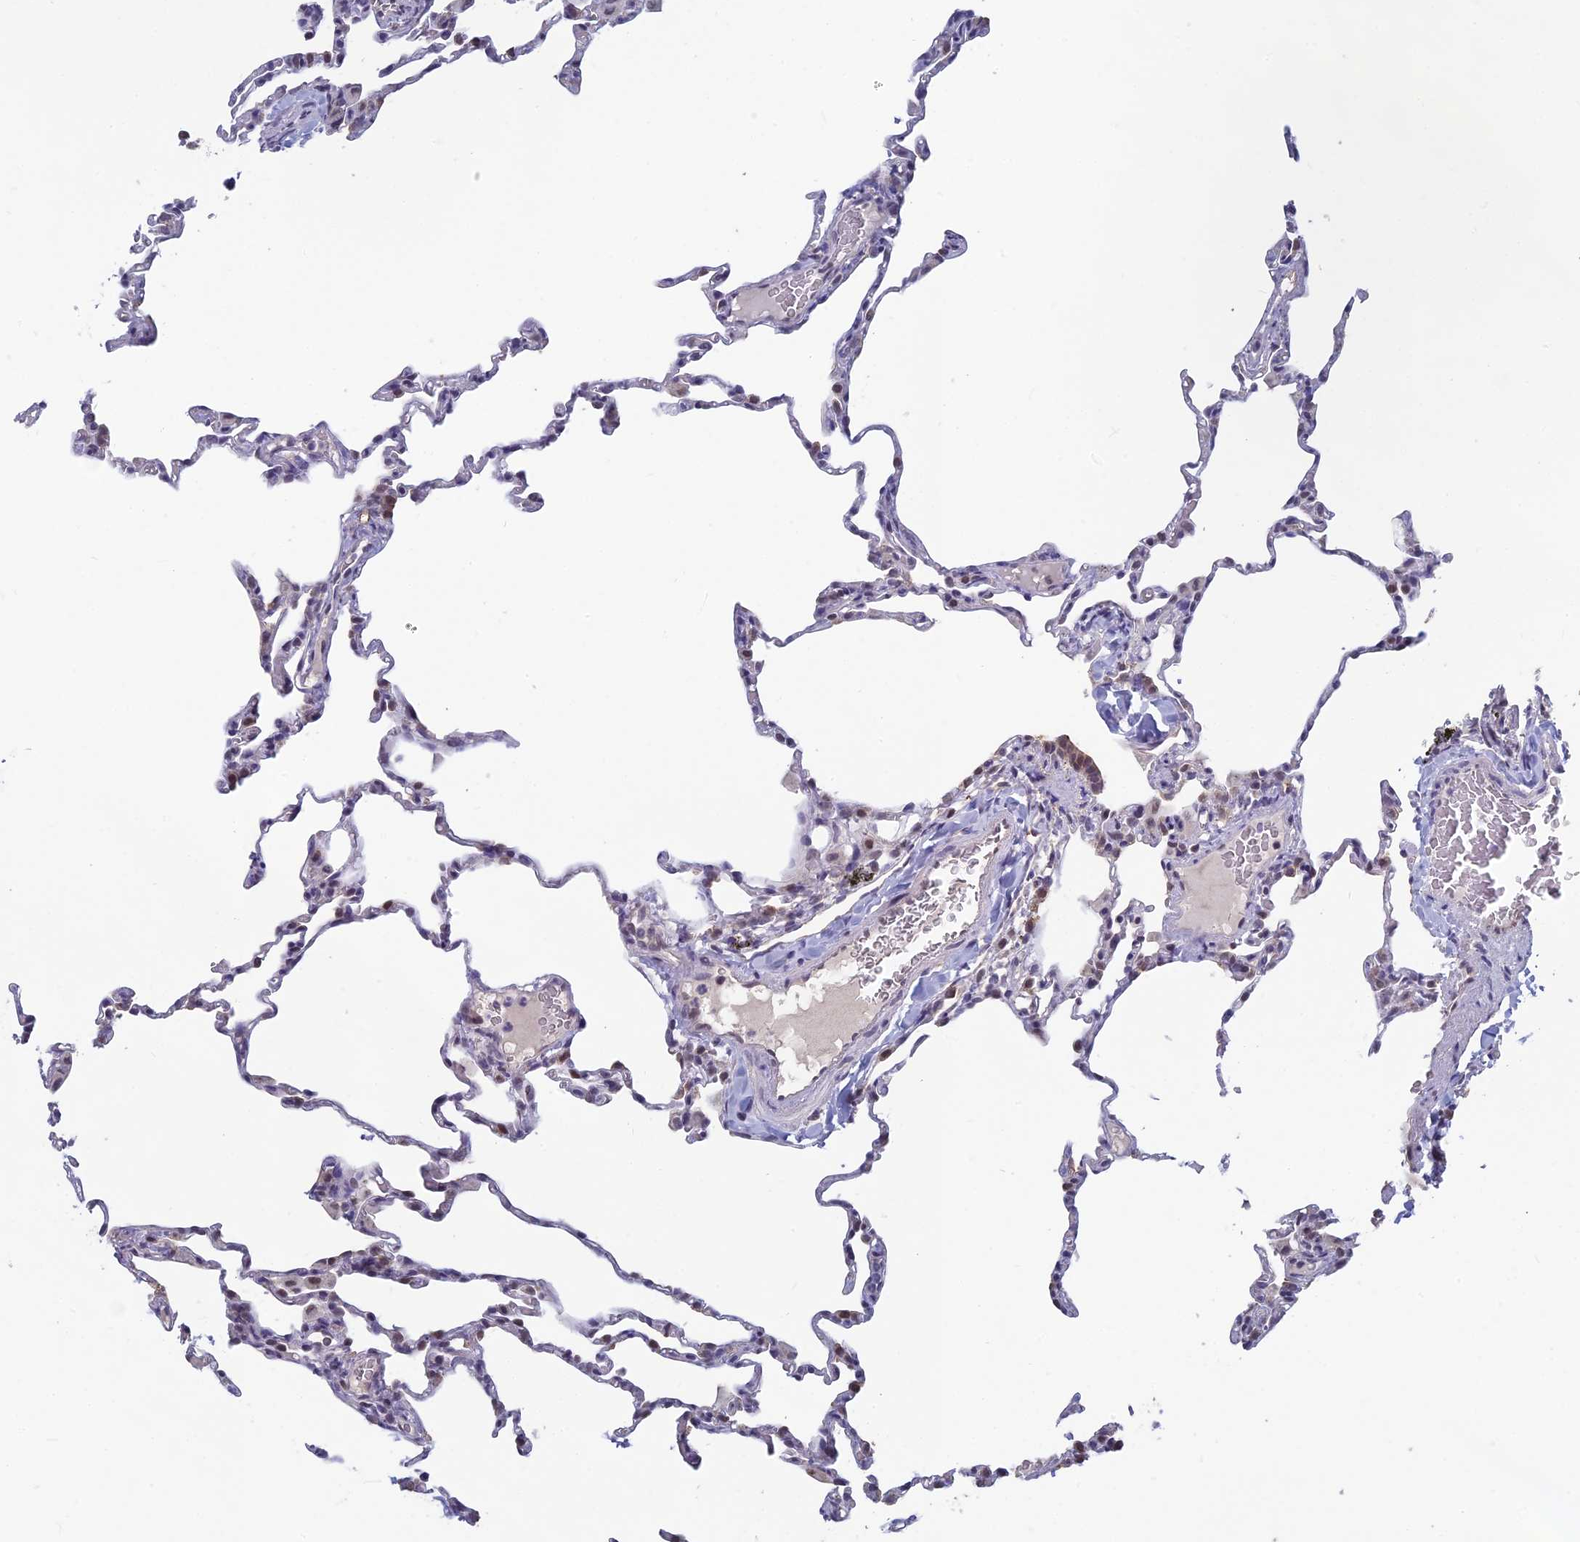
{"staining": {"intensity": "moderate", "quantity": "<25%", "location": "nuclear"}, "tissue": "lung", "cell_type": "Alveolar cells", "image_type": "normal", "snomed": [{"axis": "morphology", "description": "Normal tissue, NOS"}, {"axis": "topography", "description": "Lung"}], "caption": "Normal lung was stained to show a protein in brown. There is low levels of moderate nuclear staining in about <25% of alveolar cells.", "gene": "MT", "patient": {"sex": "male", "age": 20}}